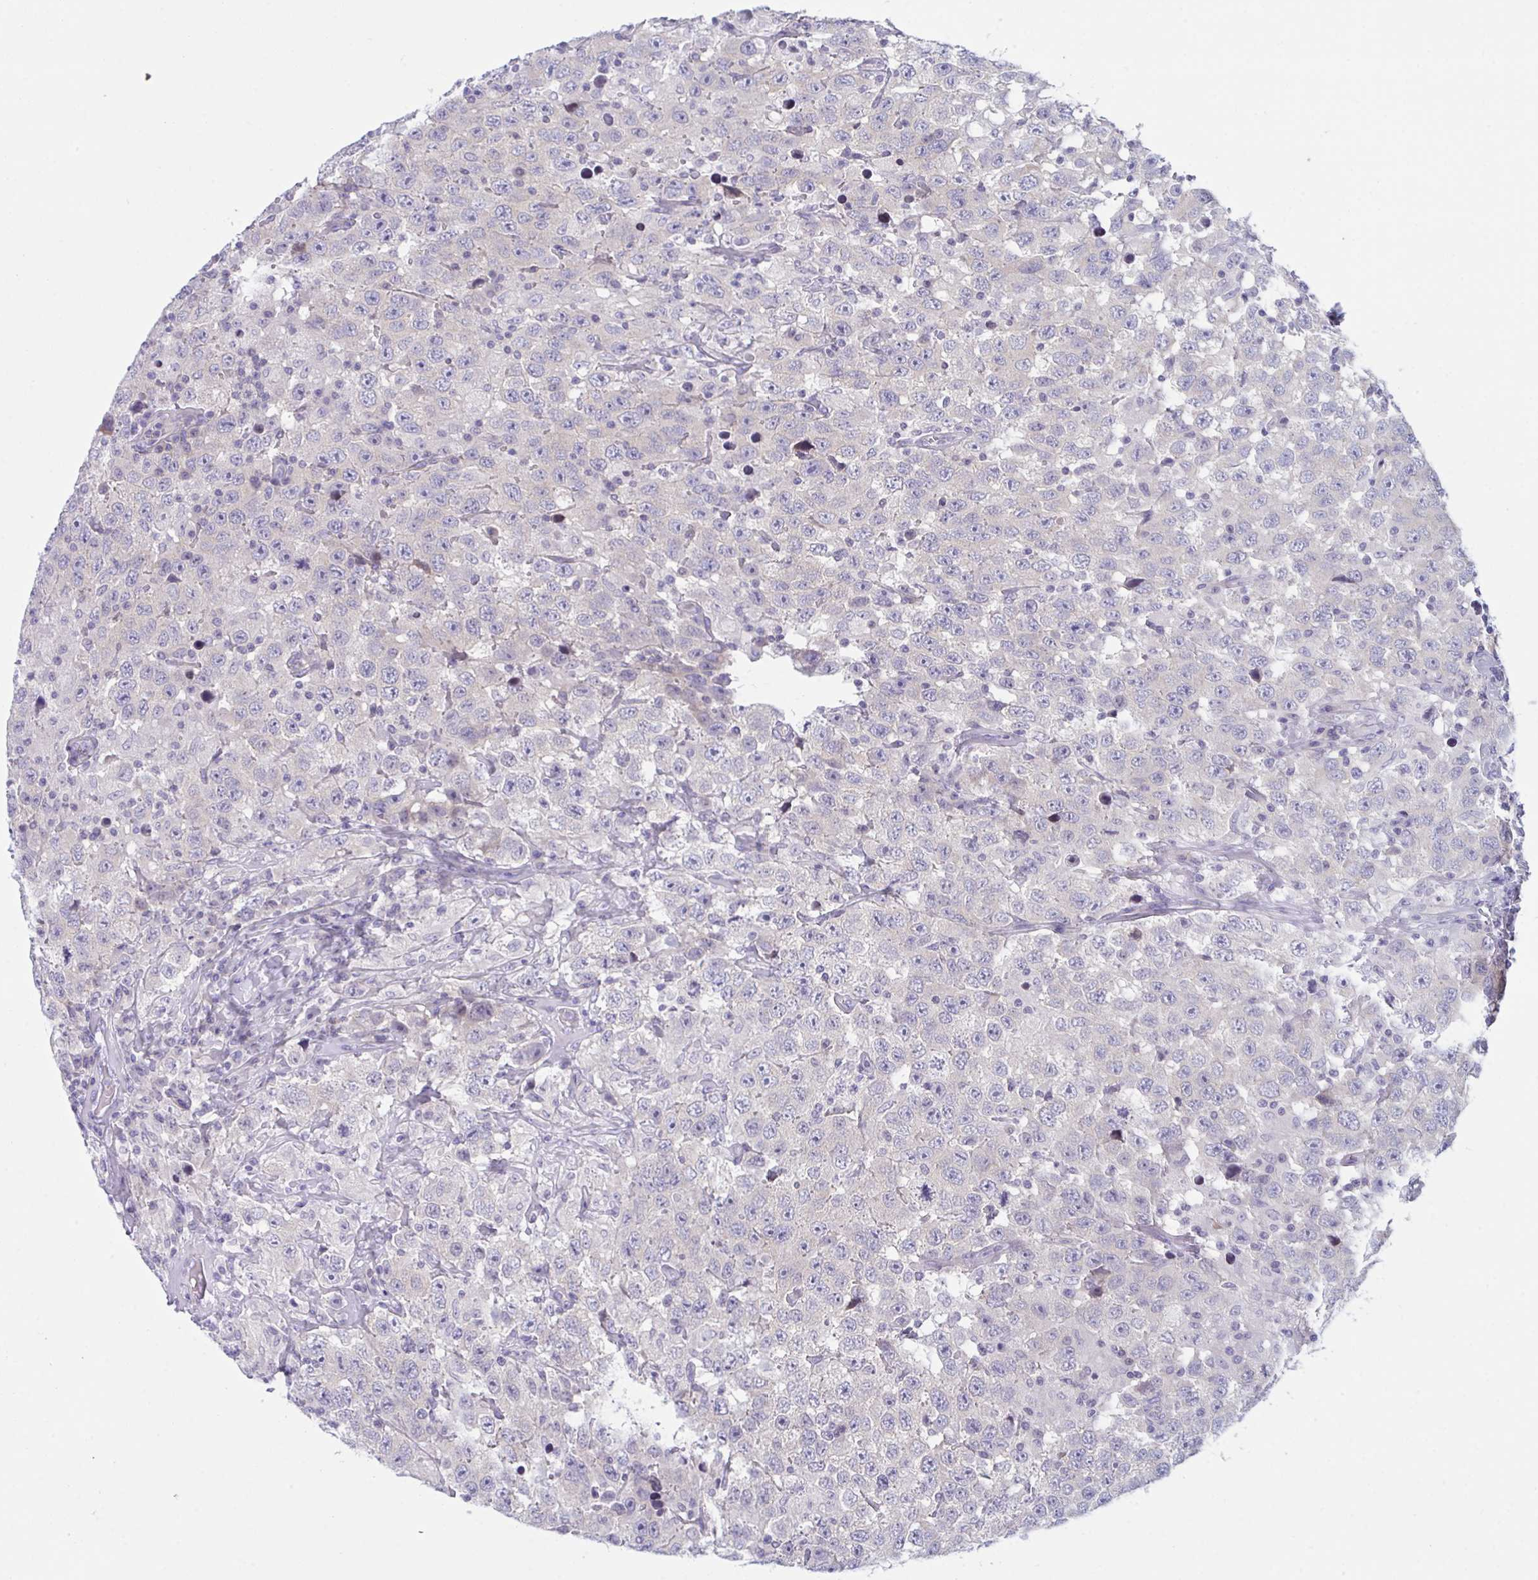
{"staining": {"intensity": "negative", "quantity": "none", "location": "none"}, "tissue": "testis cancer", "cell_type": "Tumor cells", "image_type": "cancer", "snomed": [{"axis": "morphology", "description": "Seminoma, NOS"}, {"axis": "topography", "description": "Testis"}], "caption": "Immunohistochemical staining of human testis cancer (seminoma) reveals no significant positivity in tumor cells.", "gene": "NAA30", "patient": {"sex": "male", "age": 41}}